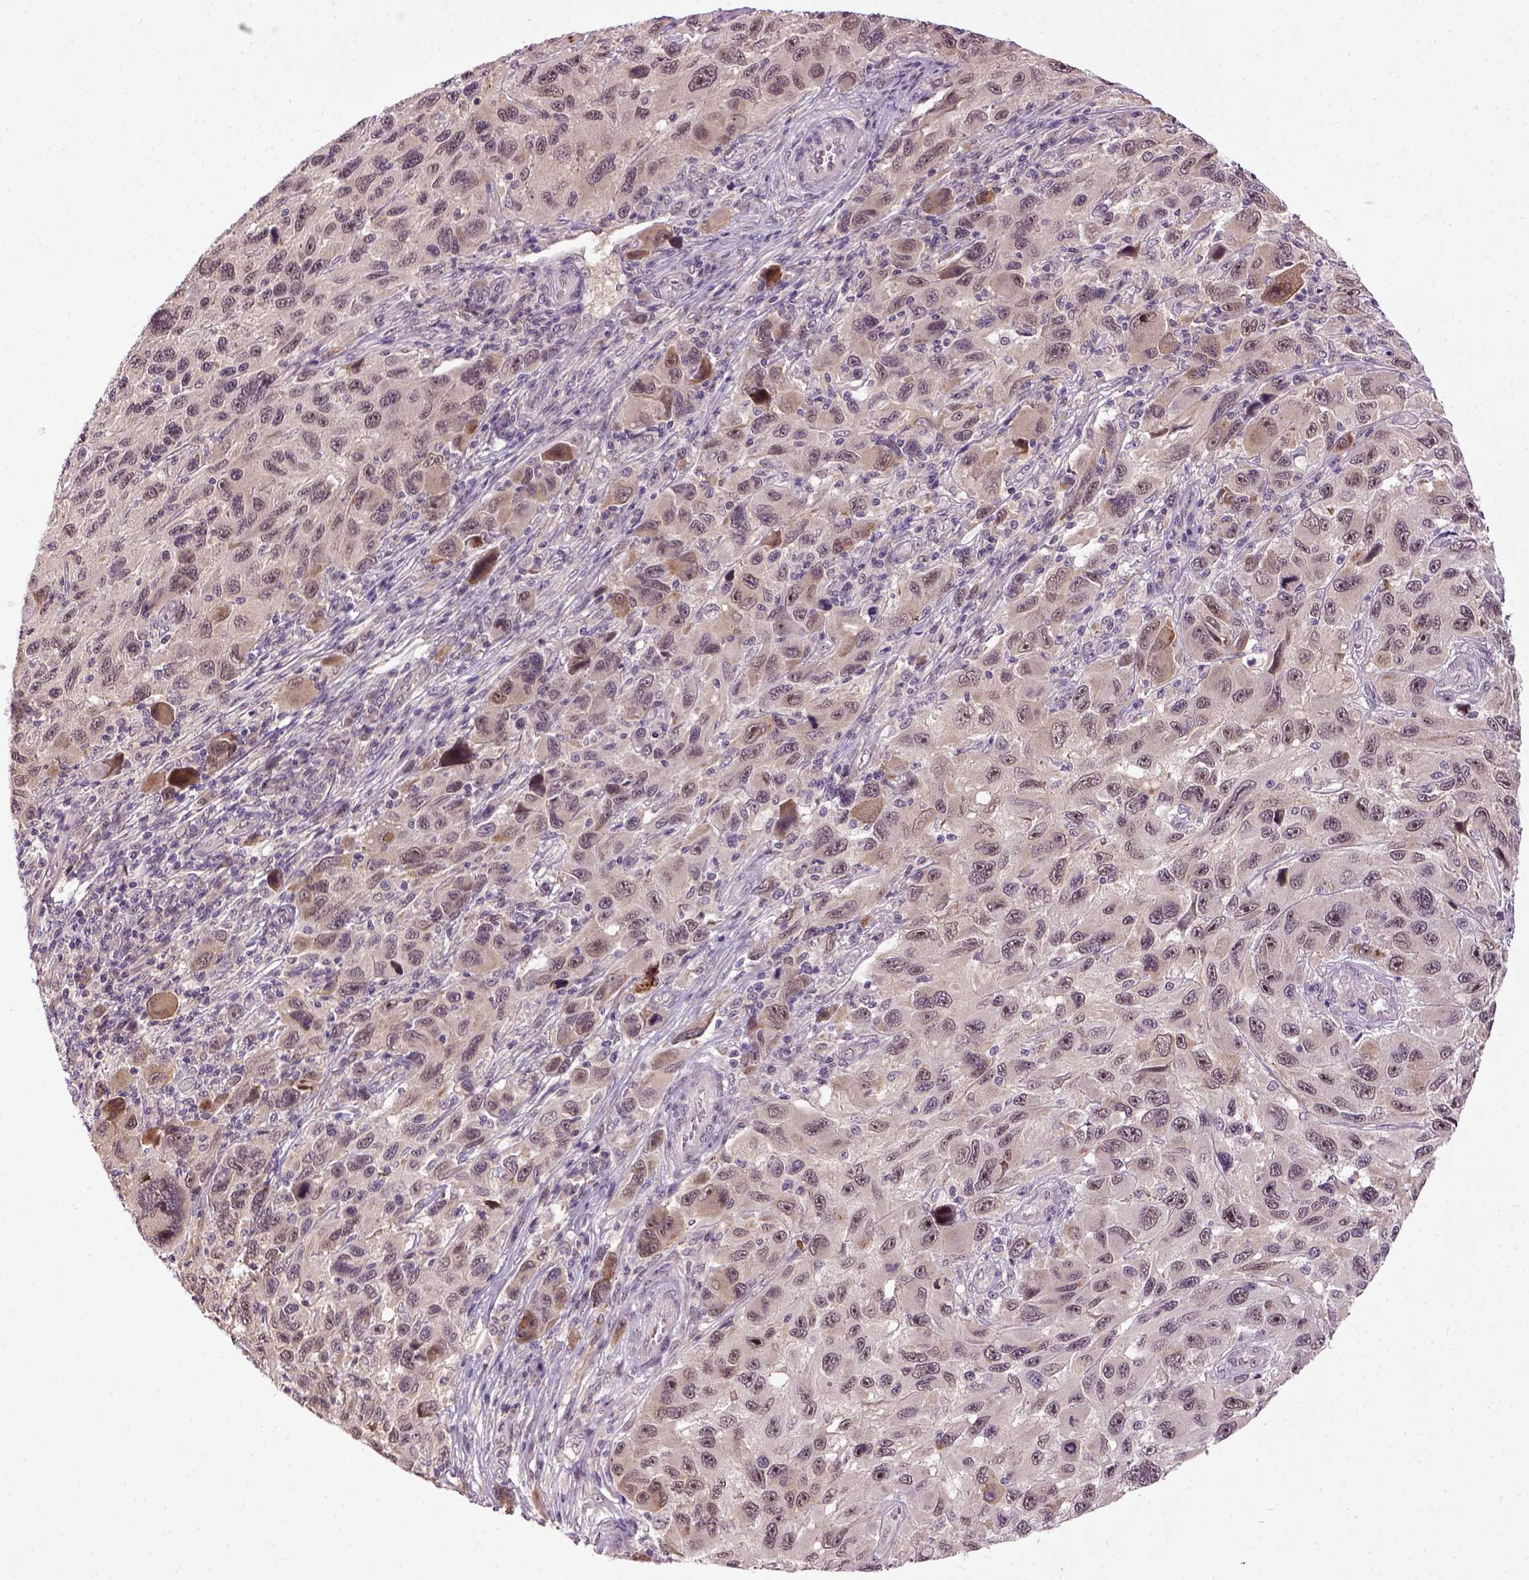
{"staining": {"intensity": "moderate", "quantity": "<25%", "location": "cytoplasmic/membranous"}, "tissue": "melanoma", "cell_type": "Tumor cells", "image_type": "cancer", "snomed": [{"axis": "morphology", "description": "Malignant melanoma, NOS"}, {"axis": "topography", "description": "Skin"}], "caption": "Melanoma was stained to show a protein in brown. There is low levels of moderate cytoplasmic/membranous staining in approximately <25% of tumor cells. (DAB IHC, brown staining for protein, blue staining for nuclei).", "gene": "RAB43", "patient": {"sex": "male", "age": 53}}